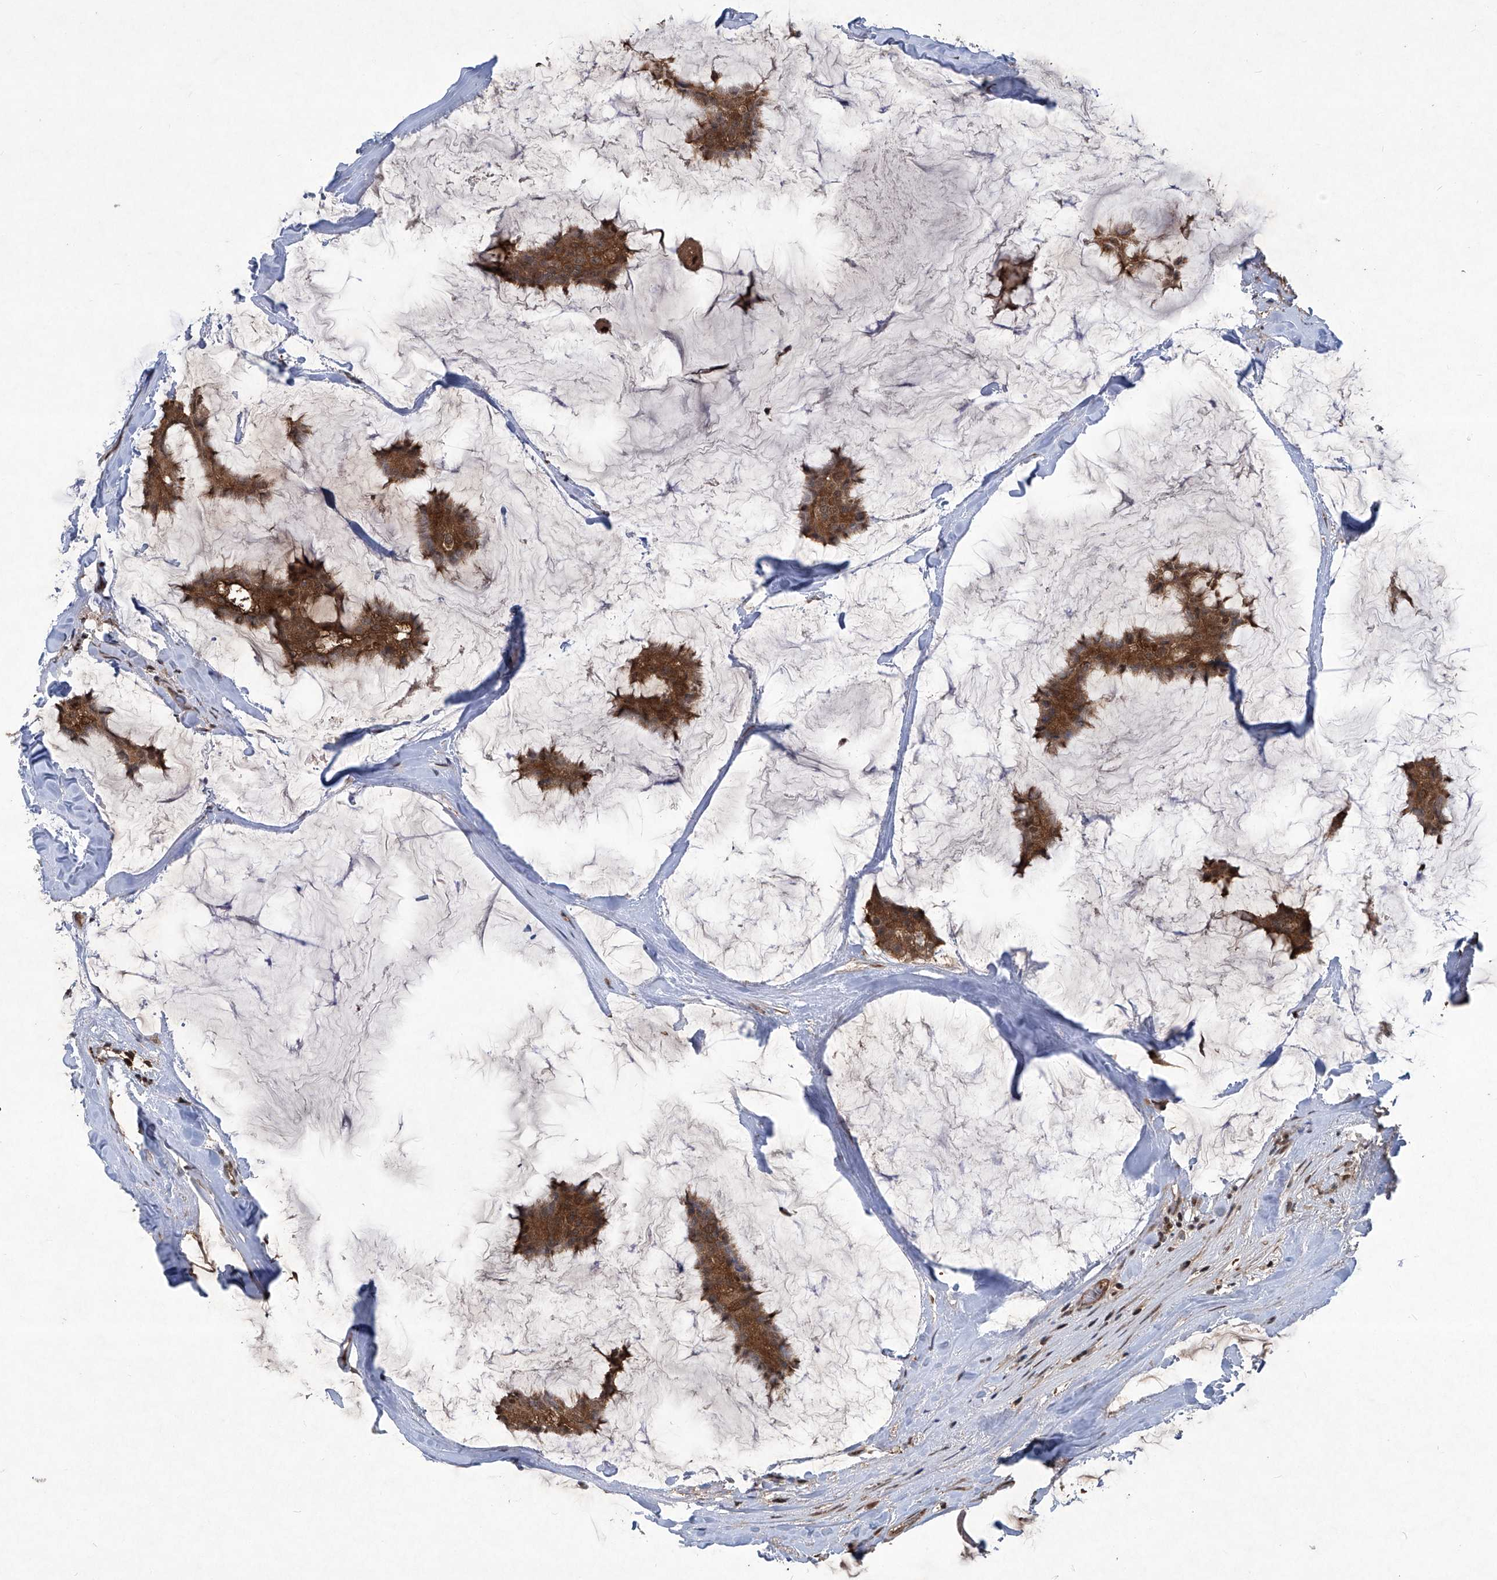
{"staining": {"intensity": "moderate", "quantity": ">75%", "location": "nuclear"}, "tissue": "breast cancer", "cell_type": "Tumor cells", "image_type": "cancer", "snomed": [{"axis": "morphology", "description": "Duct carcinoma"}, {"axis": "topography", "description": "Breast"}], "caption": "High-power microscopy captured an immunohistochemistry (IHC) image of invasive ductal carcinoma (breast), revealing moderate nuclear expression in about >75% of tumor cells. (Brightfield microscopy of DAB IHC at high magnification).", "gene": "PSMB1", "patient": {"sex": "female", "age": 93}}